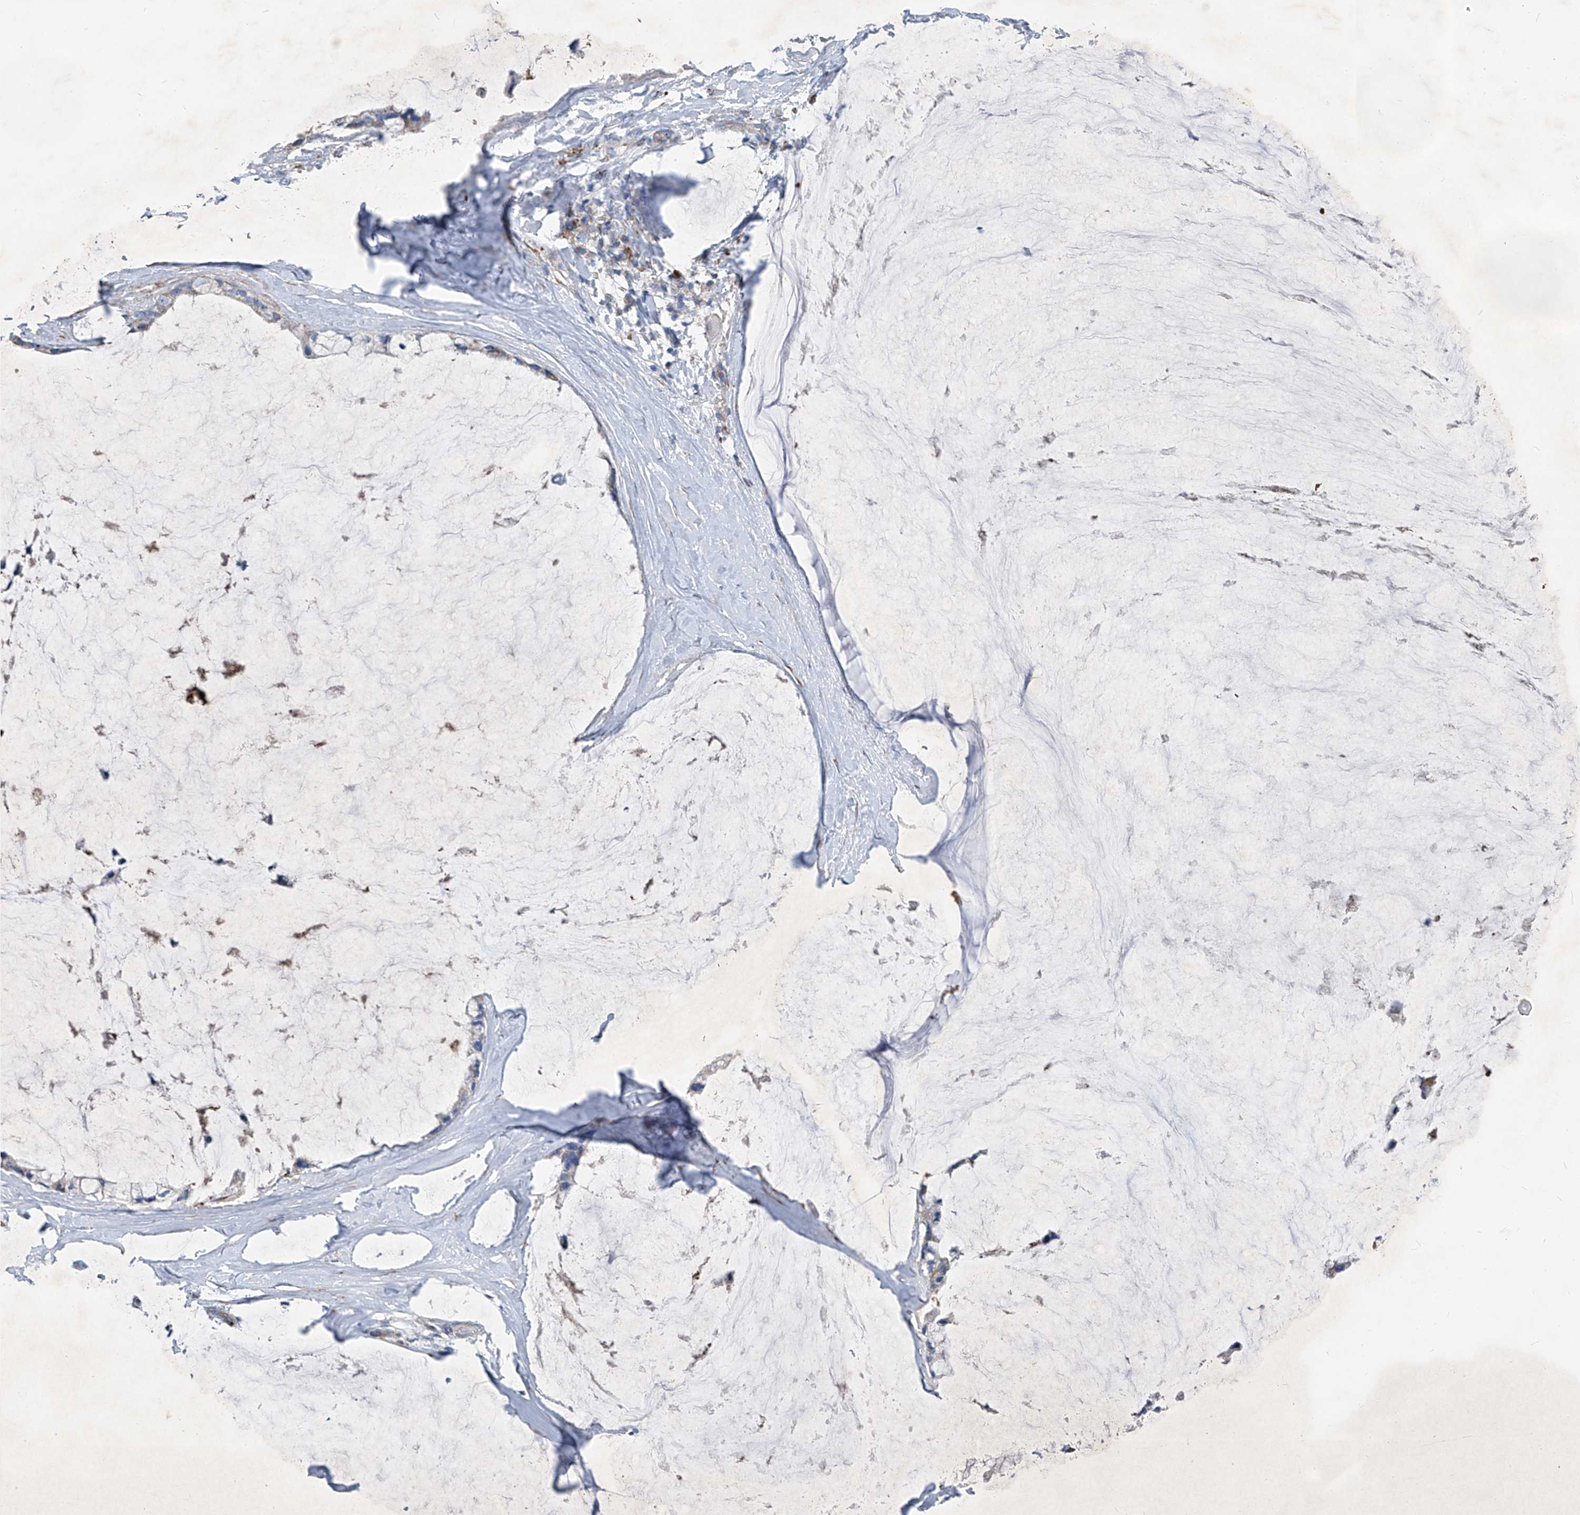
{"staining": {"intensity": "negative", "quantity": "none", "location": "none"}, "tissue": "ovarian cancer", "cell_type": "Tumor cells", "image_type": "cancer", "snomed": [{"axis": "morphology", "description": "Cystadenocarcinoma, mucinous, NOS"}, {"axis": "topography", "description": "Ovary"}], "caption": "An immunohistochemistry (IHC) histopathology image of ovarian mucinous cystadenocarcinoma is shown. There is no staining in tumor cells of ovarian mucinous cystadenocarcinoma.", "gene": "IFI27", "patient": {"sex": "female", "age": 39}}